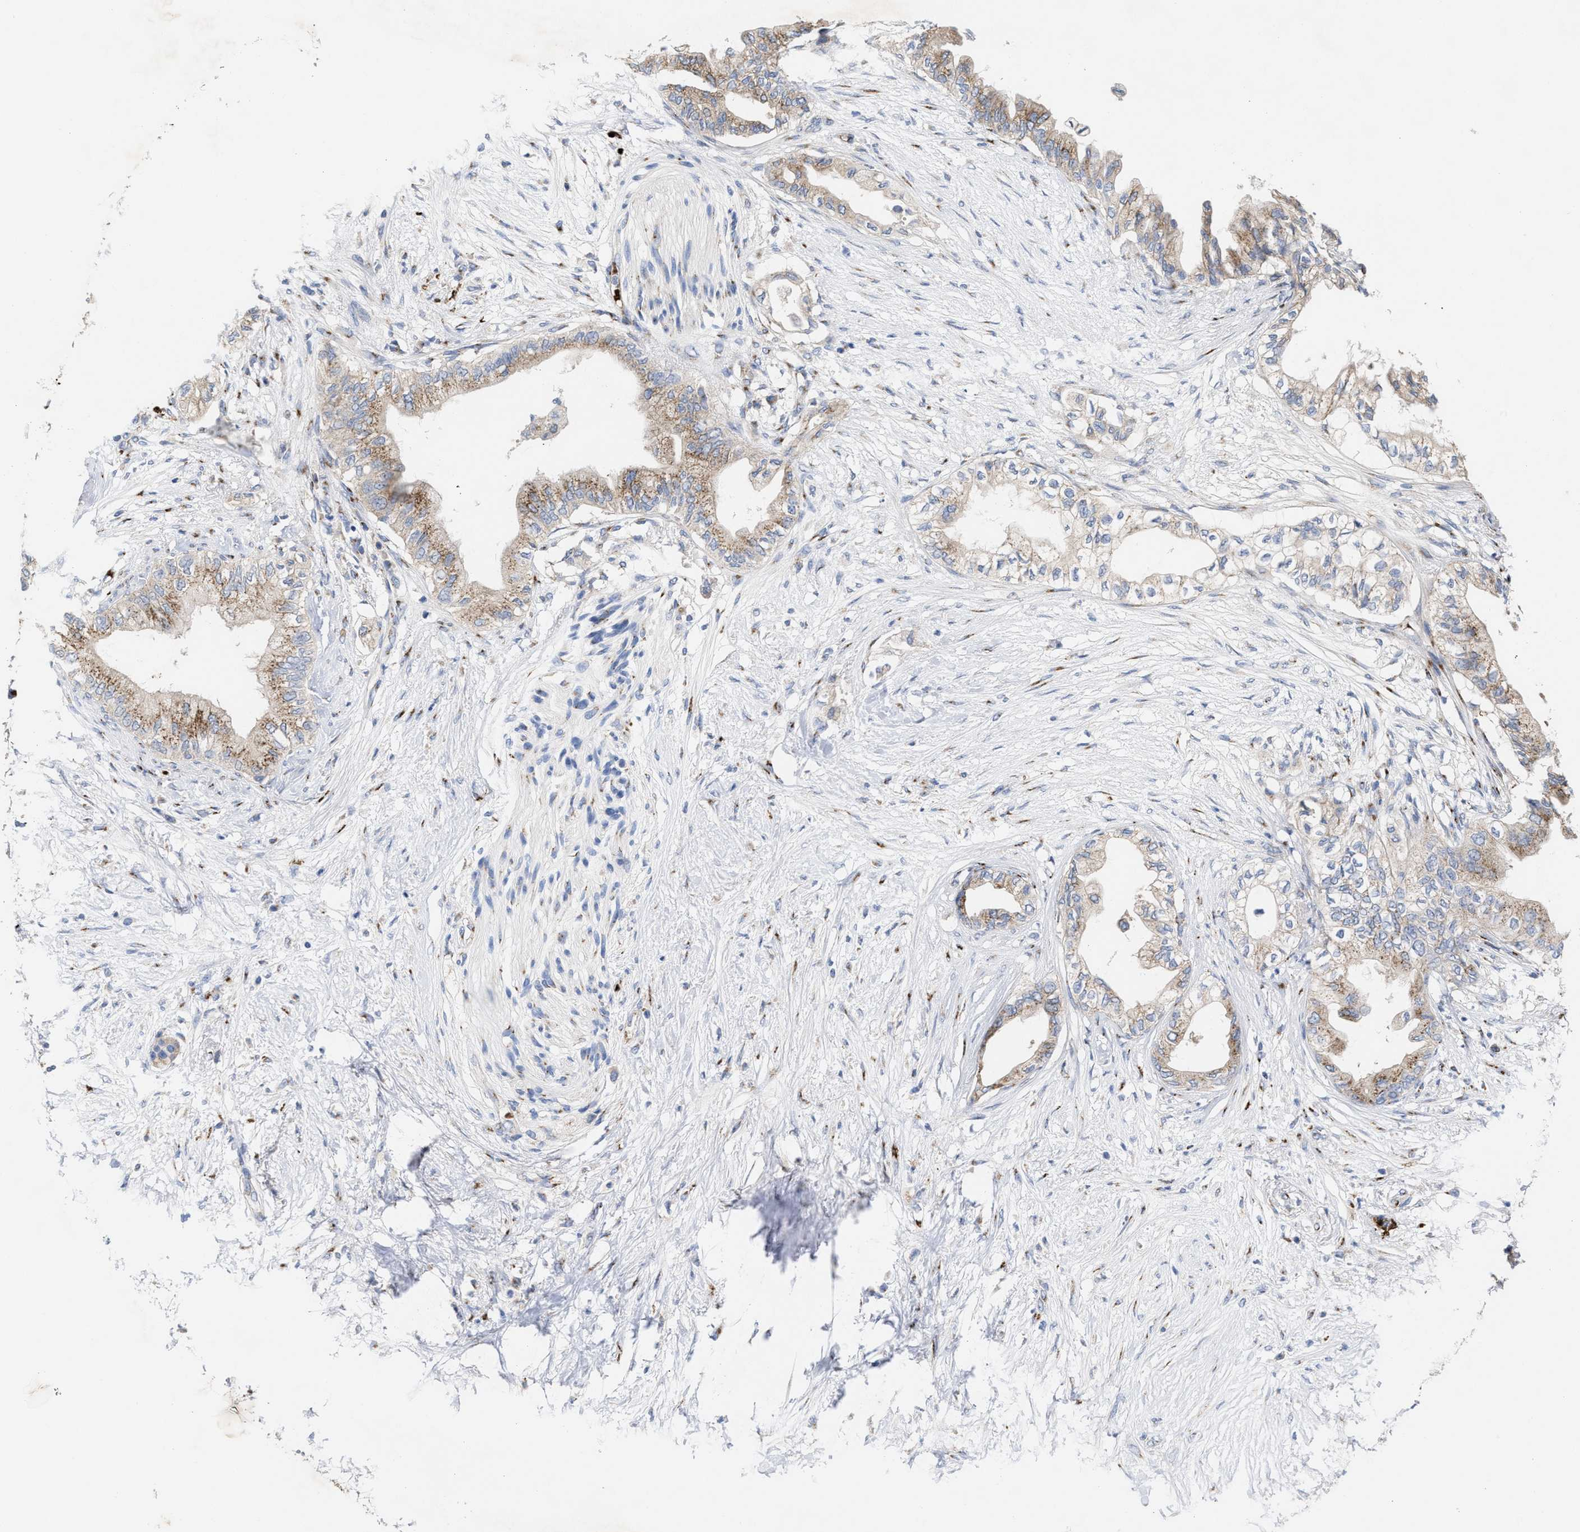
{"staining": {"intensity": "moderate", "quantity": ">75%", "location": "cytoplasmic/membranous"}, "tissue": "pancreatic cancer", "cell_type": "Tumor cells", "image_type": "cancer", "snomed": [{"axis": "morphology", "description": "Normal tissue, NOS"}, {"axis": "morphology", "description": "Adenocarcinoma, NOS"}, {"axis": "topography", "description": "Pancreas"}, {"axis": "topography", "description": "Duodenum"}], "caption": "Immunohistochemical staining of human adenocarcinoma (pancreatic) shows medium levels of moderate cytoplasmic/membranous protein expression in about >75% of tumor cells.", "gene": "CCL2", "patient": {"sex": "female", "age": 60}}